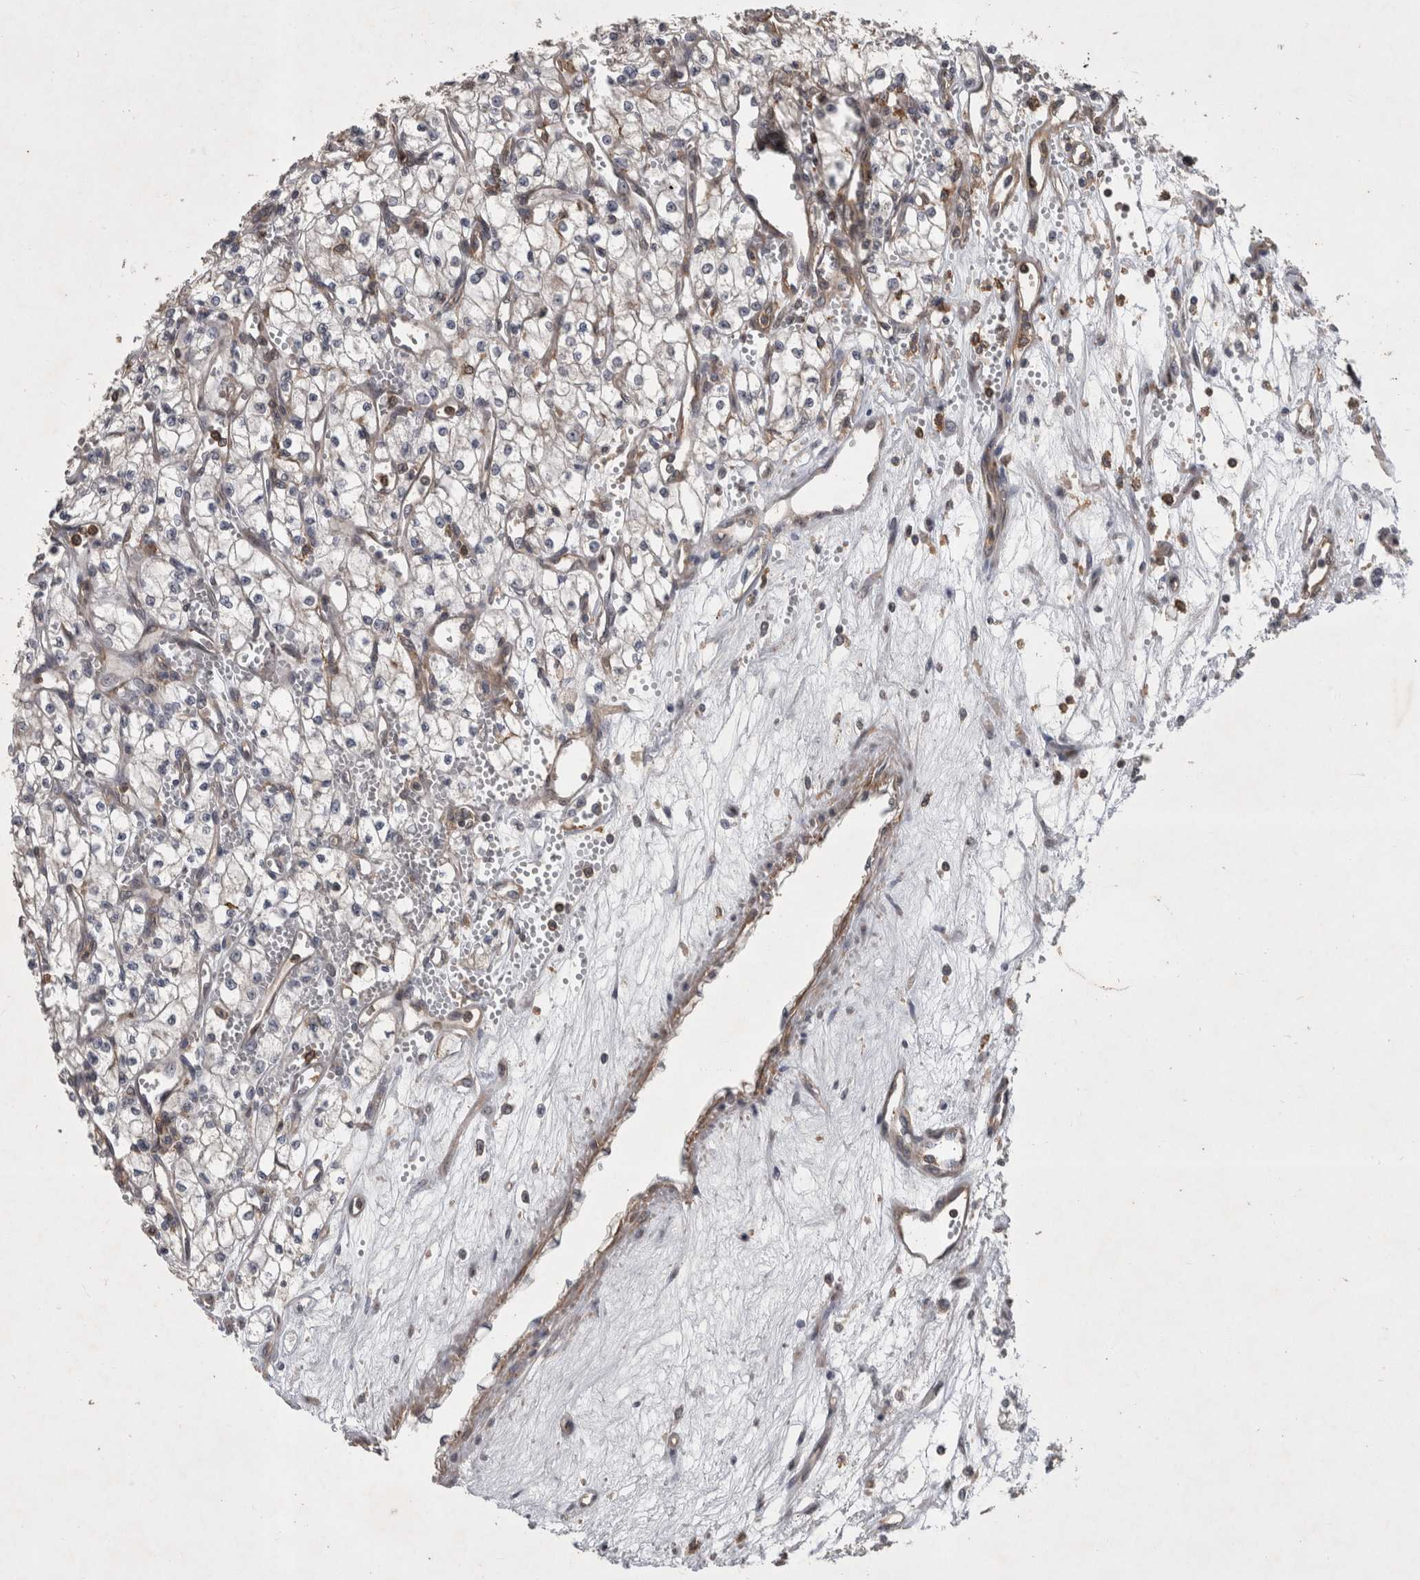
{"staining": {"intensity": "negative", "quantity": "none", "location": "none"}, "tissue": "renal cancer", "cell_type": "Tumor cells", "image_type": "cancer", "snomed": [{"axis": "morphology", "description": "Adenocarcinoma, NOS"}, {"axis": "topography", "description": "Kidney"}], "caption": "Human renal cancer stained for a protein using immunohistochemistry shows no expression in tumor cells.", "gene": "SPATA48", "patient": {"sex": "male", "age": 59}}